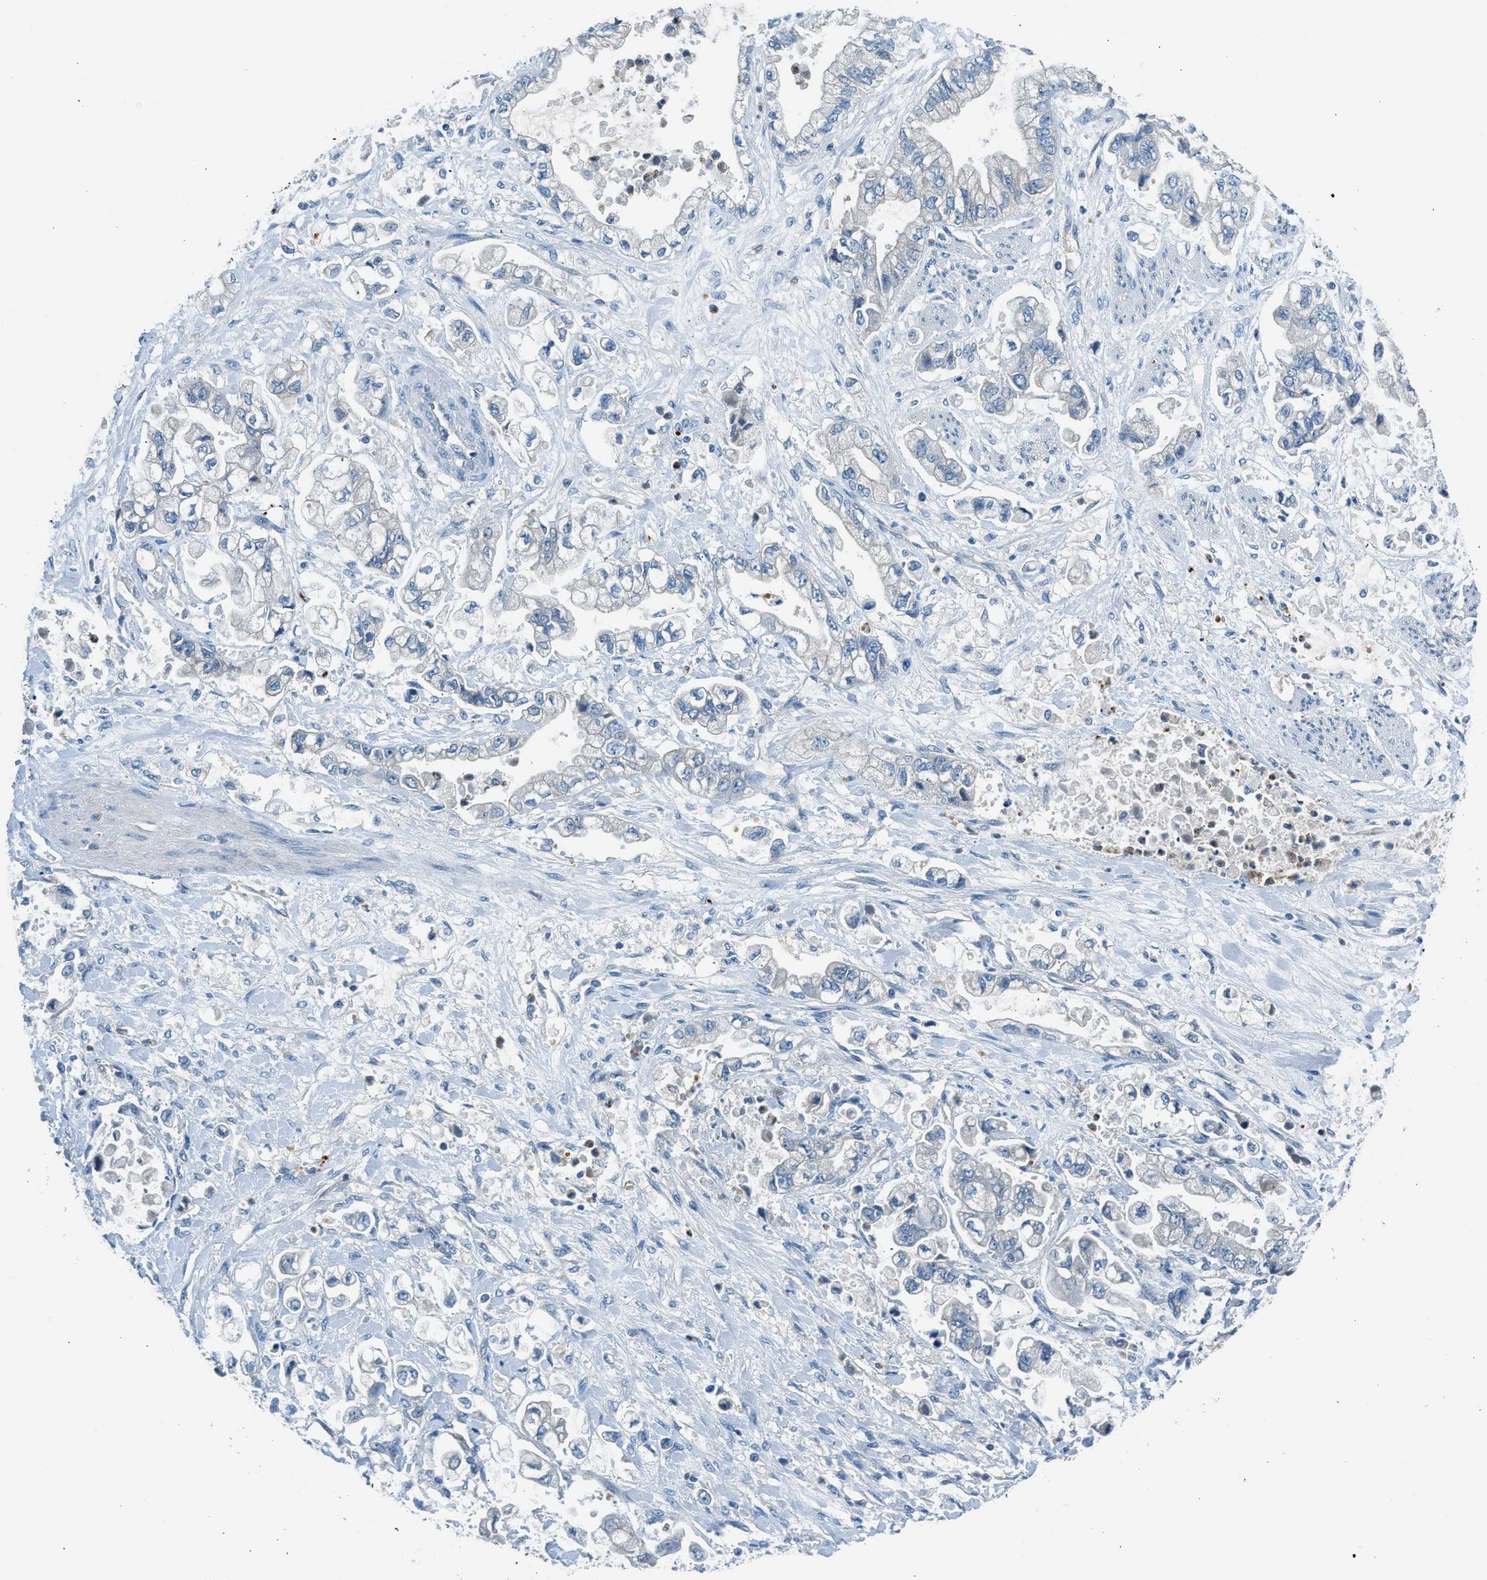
{"staining": {"intensity": "negative", "quantity": "none", "location": "none"}, "tissue": "stomach cancer", "cell_type": "Tumor cells", "image_type": "cancer", "snomed": [{"axis": "morphology", "description": "Normal tissue, NOS"}, {"axis": "morphology", "description": "Adenocarcinoma, NOS"}, {"axis": "topography", "description": "Stomach"}], "caption": "The immunohistochemistry (IHC) micrograph has no significant expression in tumor cells of stomach cancer (adenocarcinoma) tissue.", "gene": "BMP1", "patient": {"sex": "male", "age": 62}}